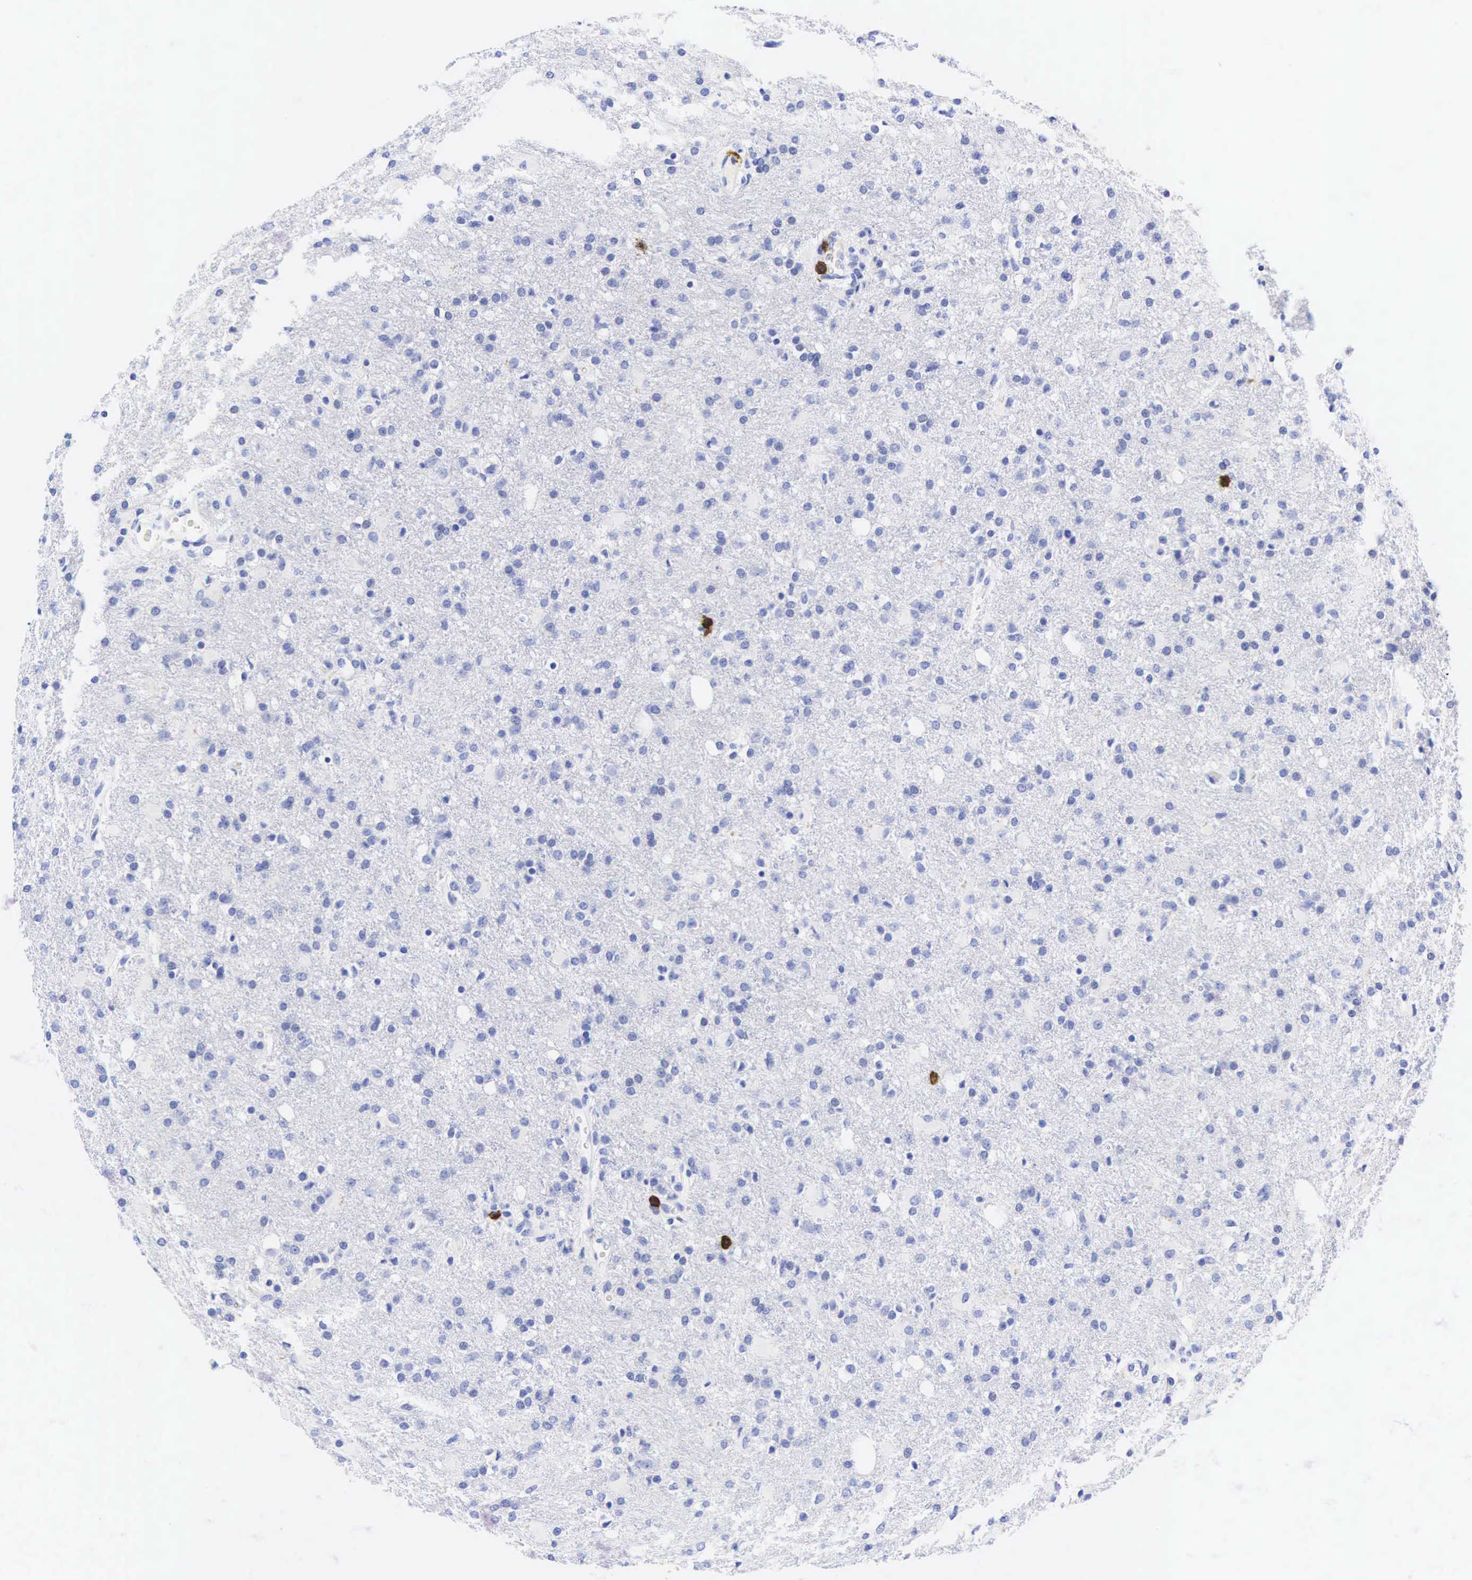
{"staining": {"intensity": "negative", "quantity": "none", "location": "none"}, "tissue": "glioma", "cell_type": "Tumor cells", "image_type": "cancer", "snomed": [{"axis": "morphology", "description": "Glioma, malignant, High grade"}, {"axis": "topography", "description": "Brain"}], "caption": "Image shows no significant protein staining in tumor cells of glioma.", "gene": "CD8A", "patient": {"sex": "male", "age": 68}}